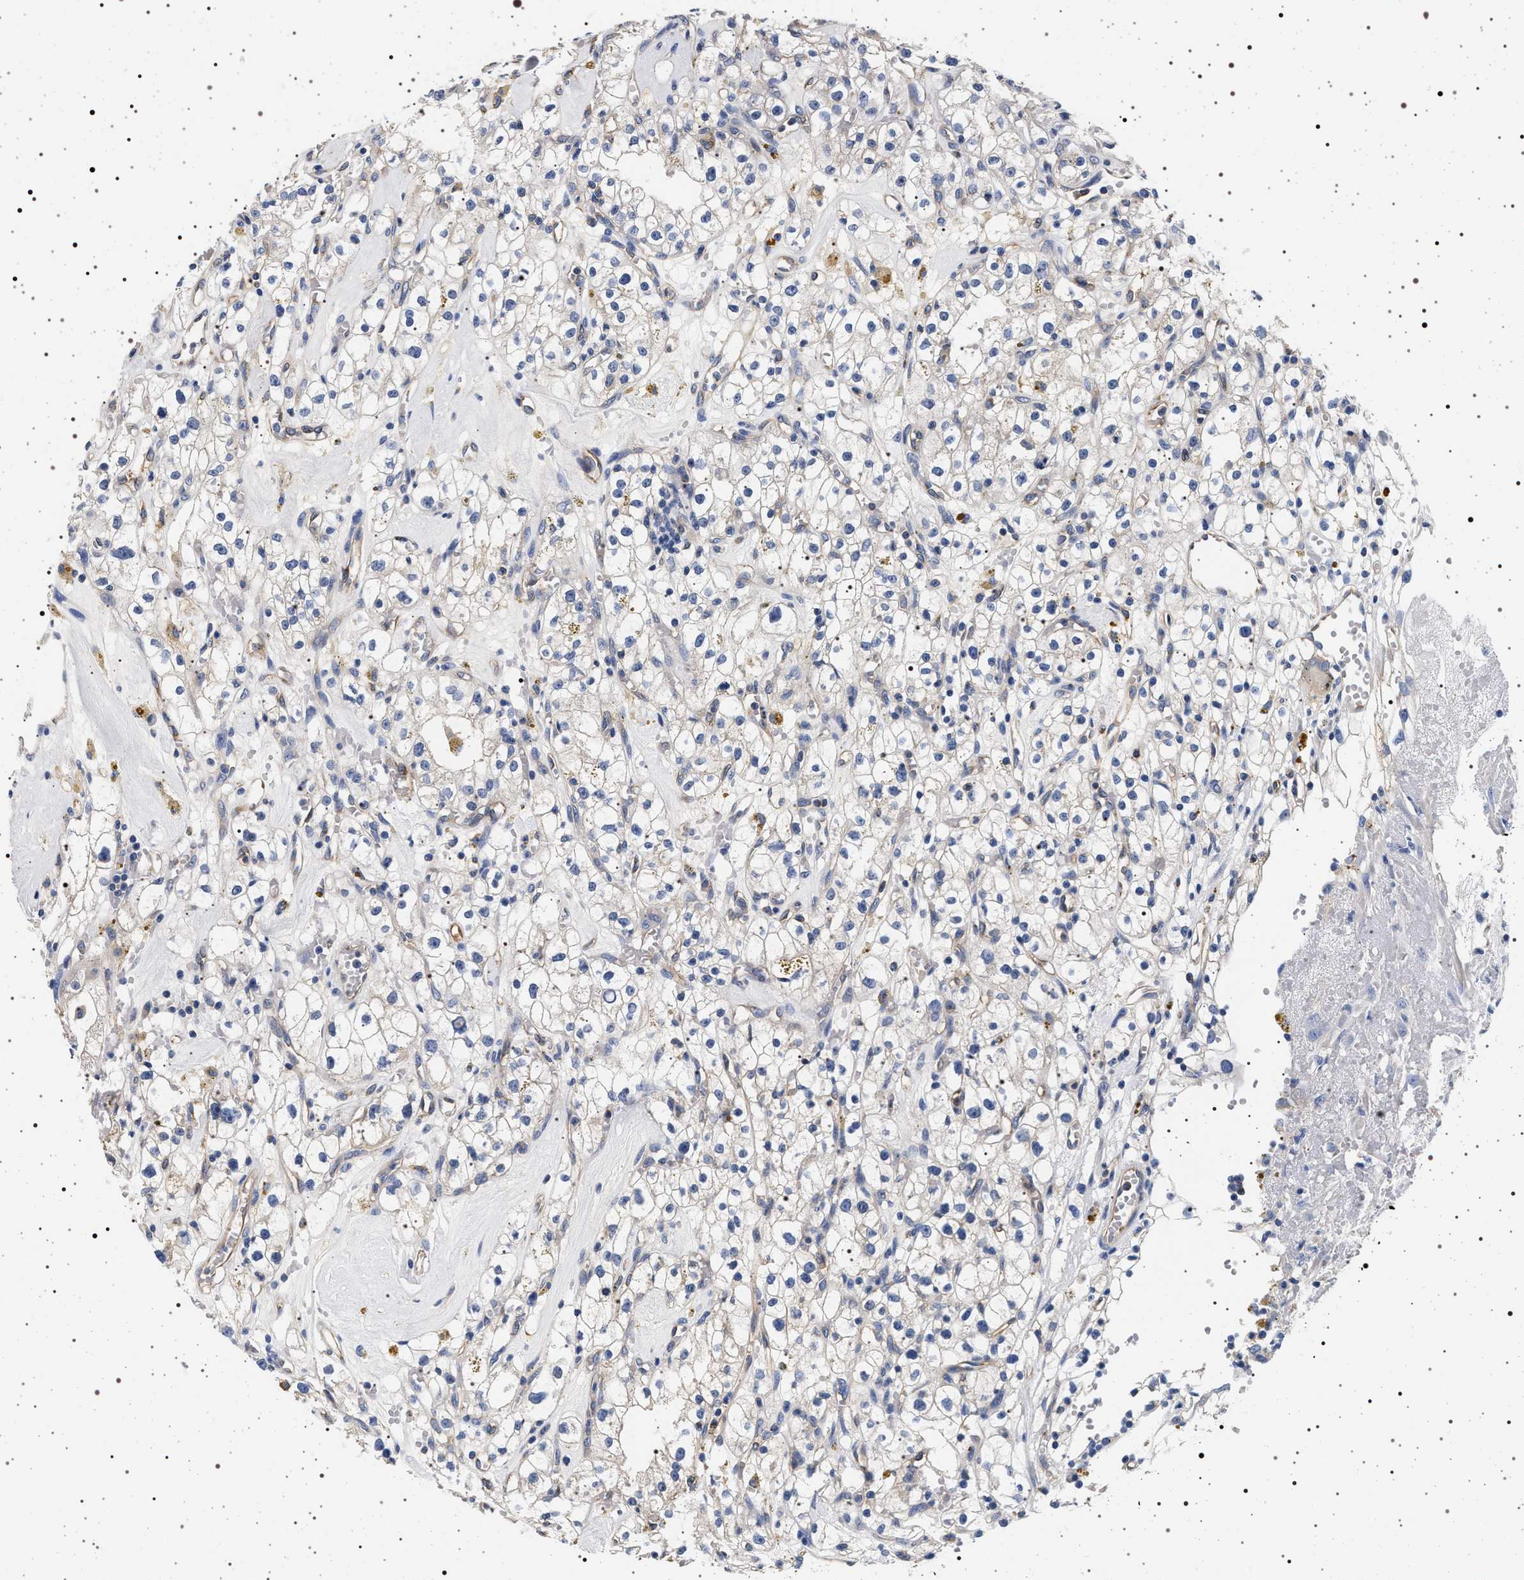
{"staining": {"intensity": "negative", "quantity": "none", "location": "none"}, "tissue": "renal cancer", "cell_type": "Tumor cells", "image_type": "cancer", "snomed": [{"axis": "morphology", "description": "Adenocarcinoma, NOS"}, {"axis": "topography", "description": "Kidney"}], "caption": "Immunohistochemical staining of human renal adenocarcinoma demonstrates no significant expression in tumor cells.", "gene": "HSD17B1", "patient": {"sex": "male", "age": 56}}